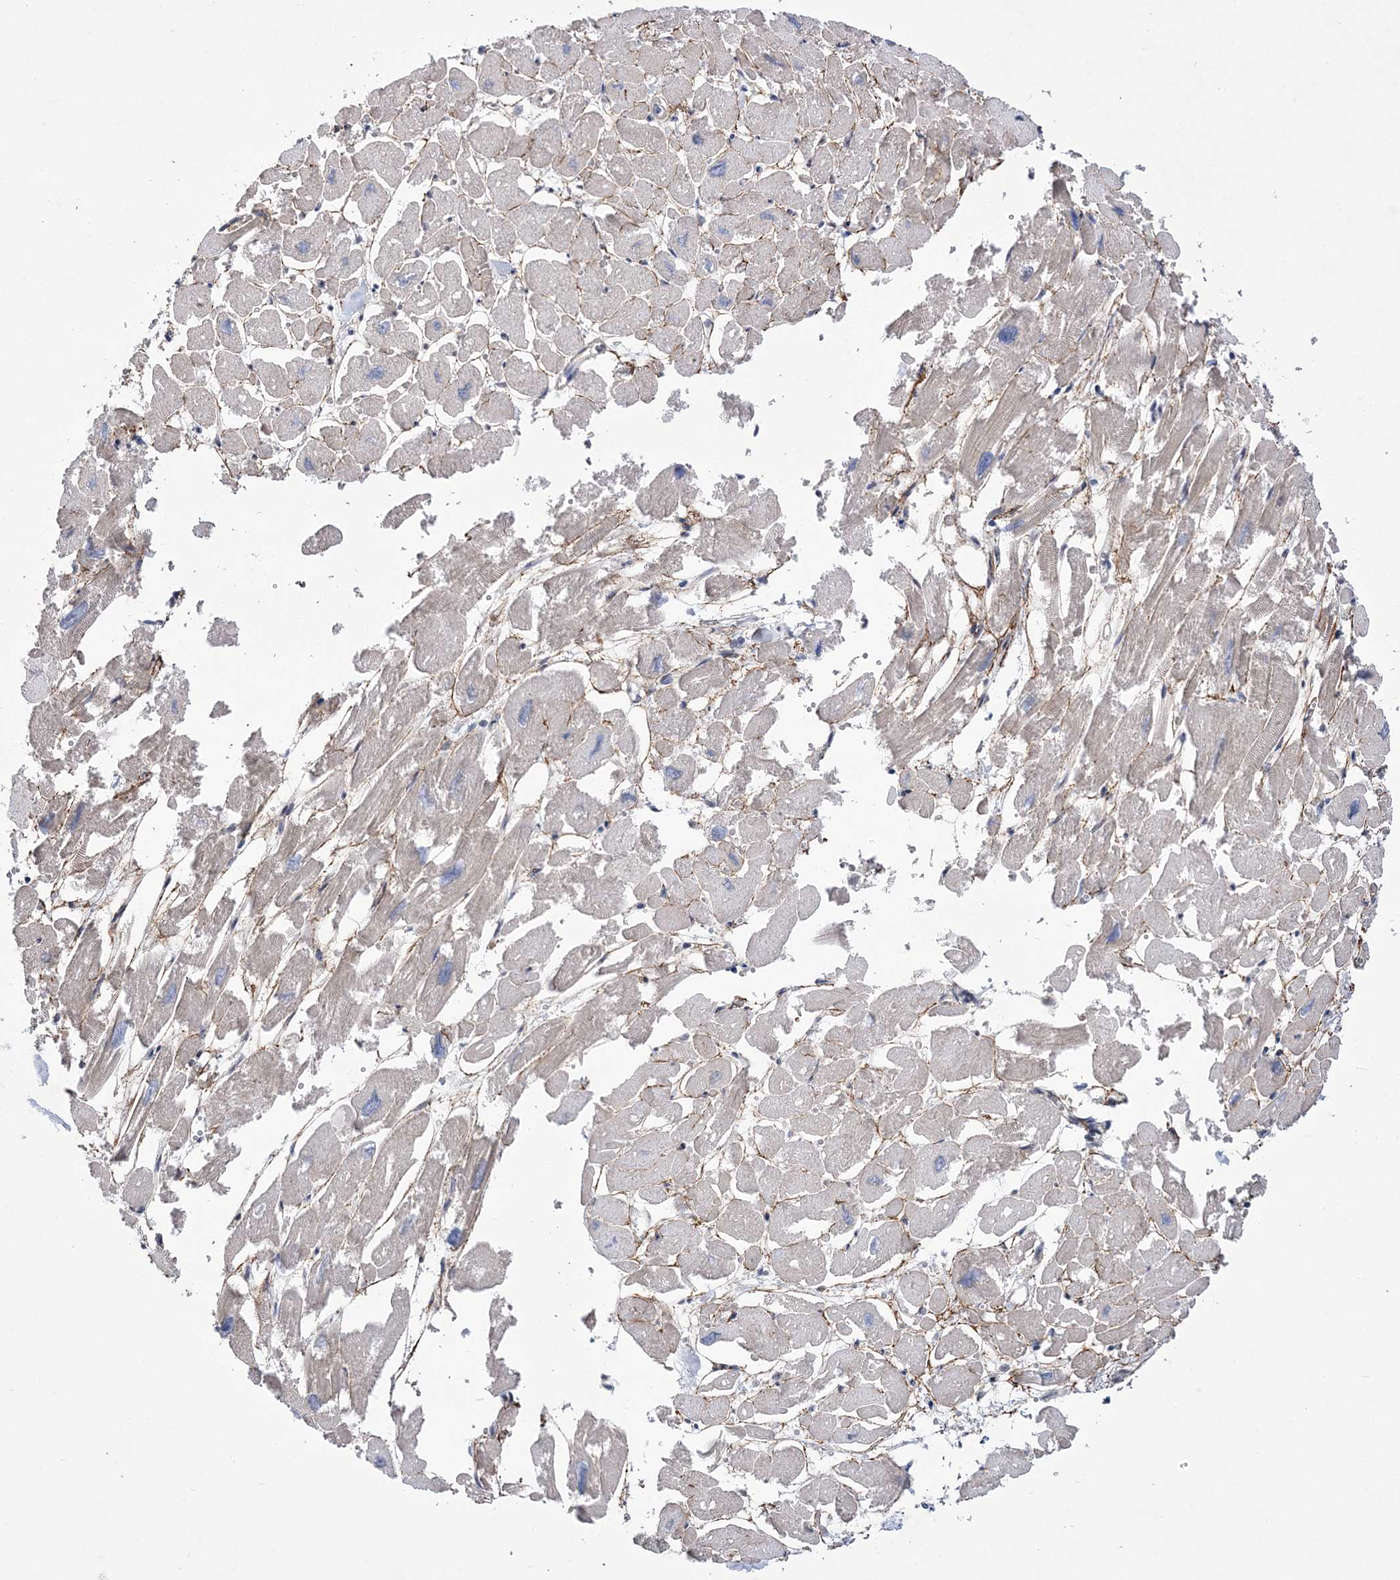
{"staining": {"intensity": "weak", "quantity": "25%-75%", "location": "cytoplasmic/membranous"}, "tissue": "heart muscle", "cell_type": "Cardiomyocytes", "image_type": "normal", "snomed": [{"axis": "morphology", "description": "Normal tissue, NOS"}, {"axis": "topography", "description": "Heart"}], "caption": "Immunohistochemistry (IHC) histopathology image of benign heart muscle: human heart muscle stained using IHC shows low levels of weak protein expression localized specifically in the cytoplasmic/membranous of cardiomyocytes, appearing as a cytoplasmic/membranous brown color.", "gene": "BOD1L1", "patient": {"sex": "male", "age": 54}}